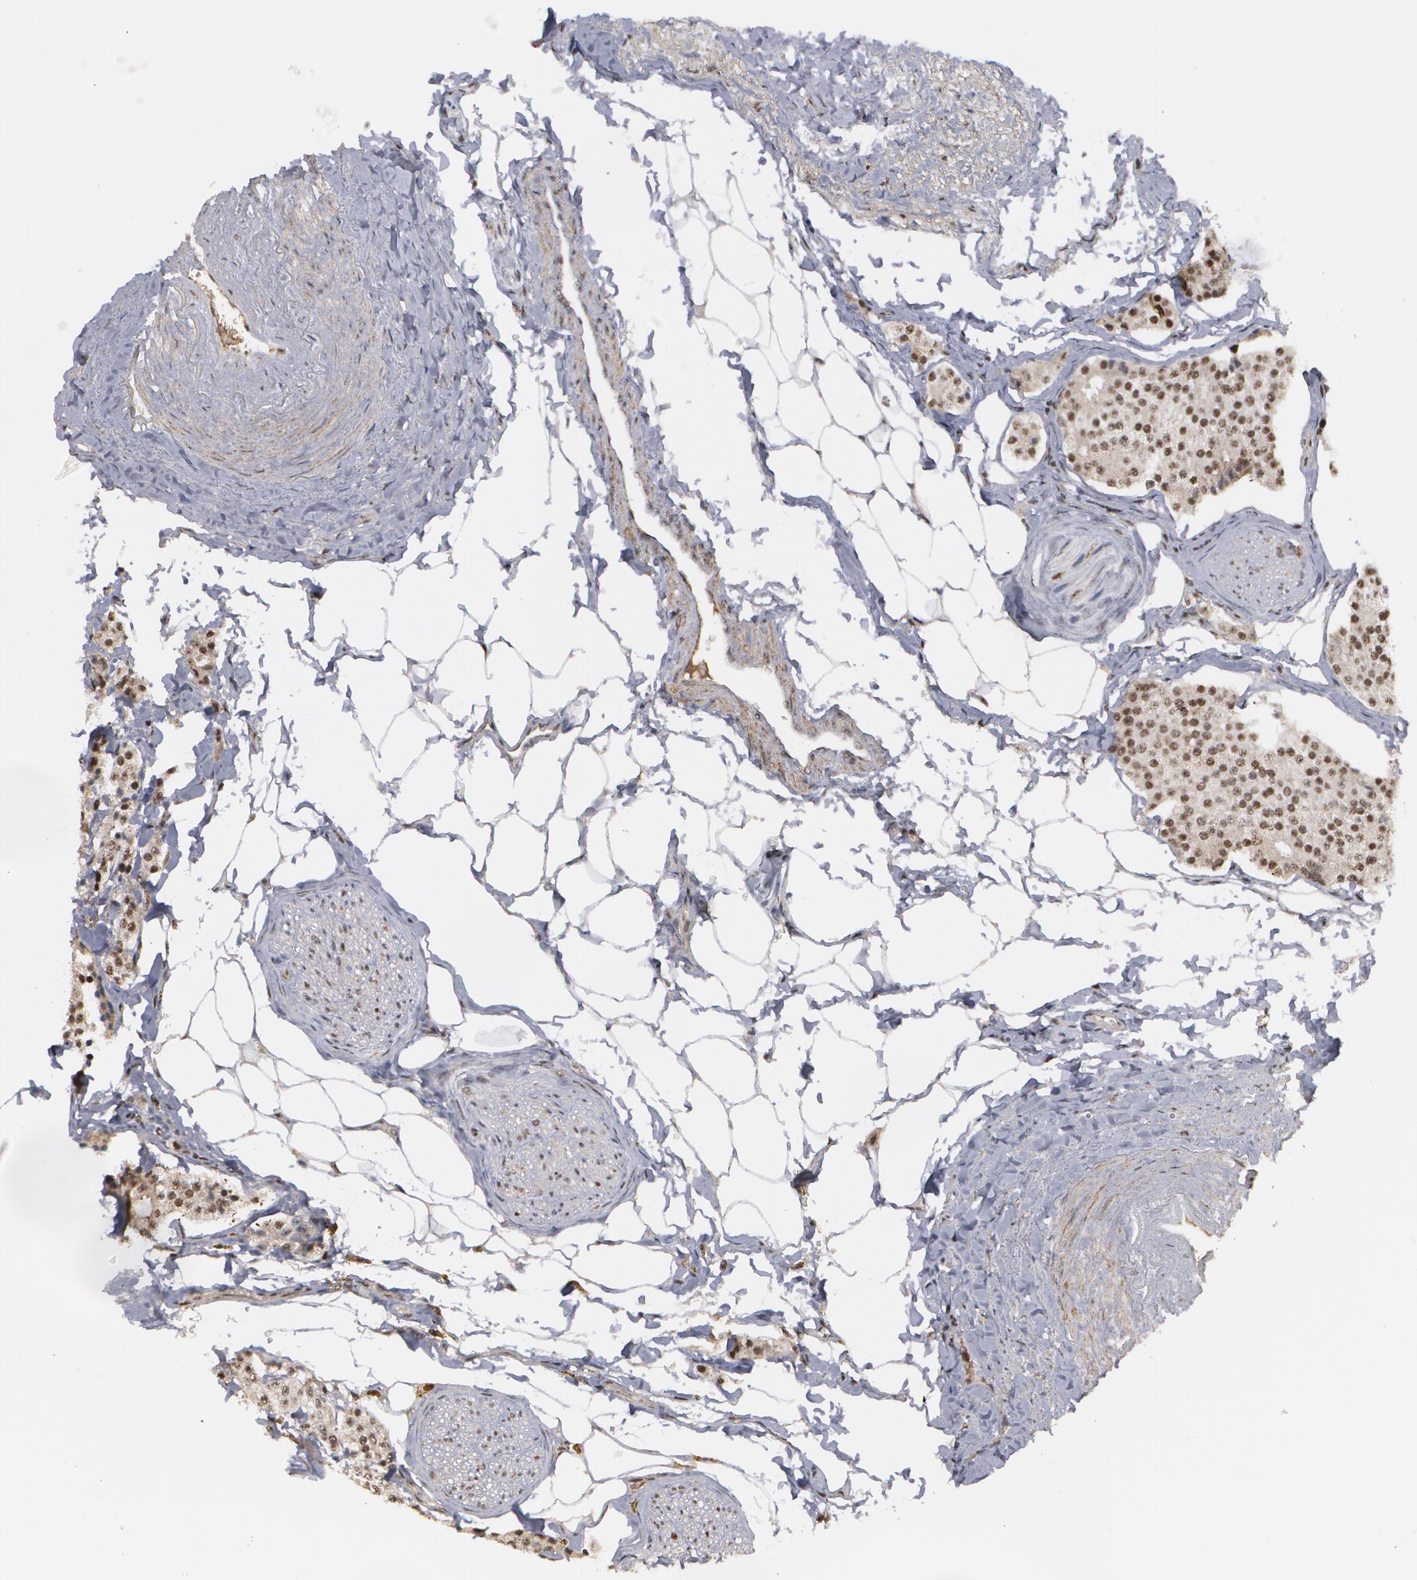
{"staining": {"intensity": "moderate", "quantity": ">75%", "location": "nuclear"}, "tissue": "carcinoid", "cell_type": "Tumor cells", "image_type": "cancer", "snomed": [{"axis": "morphology", "description": "Carcinoid, malignant, NOS"}, {"axis": "topography", "description": "Colon"}], "caption": "A brown stain labels moderate nuclear positivity of a protein in carcinoid tumor cells. Using DAB (brown) and hematoxylin (blue) stains, captured at high magnification using brightfield microscopy.", "gene": "ZNF234", "patient": {"sex": "female", "age": 61}}